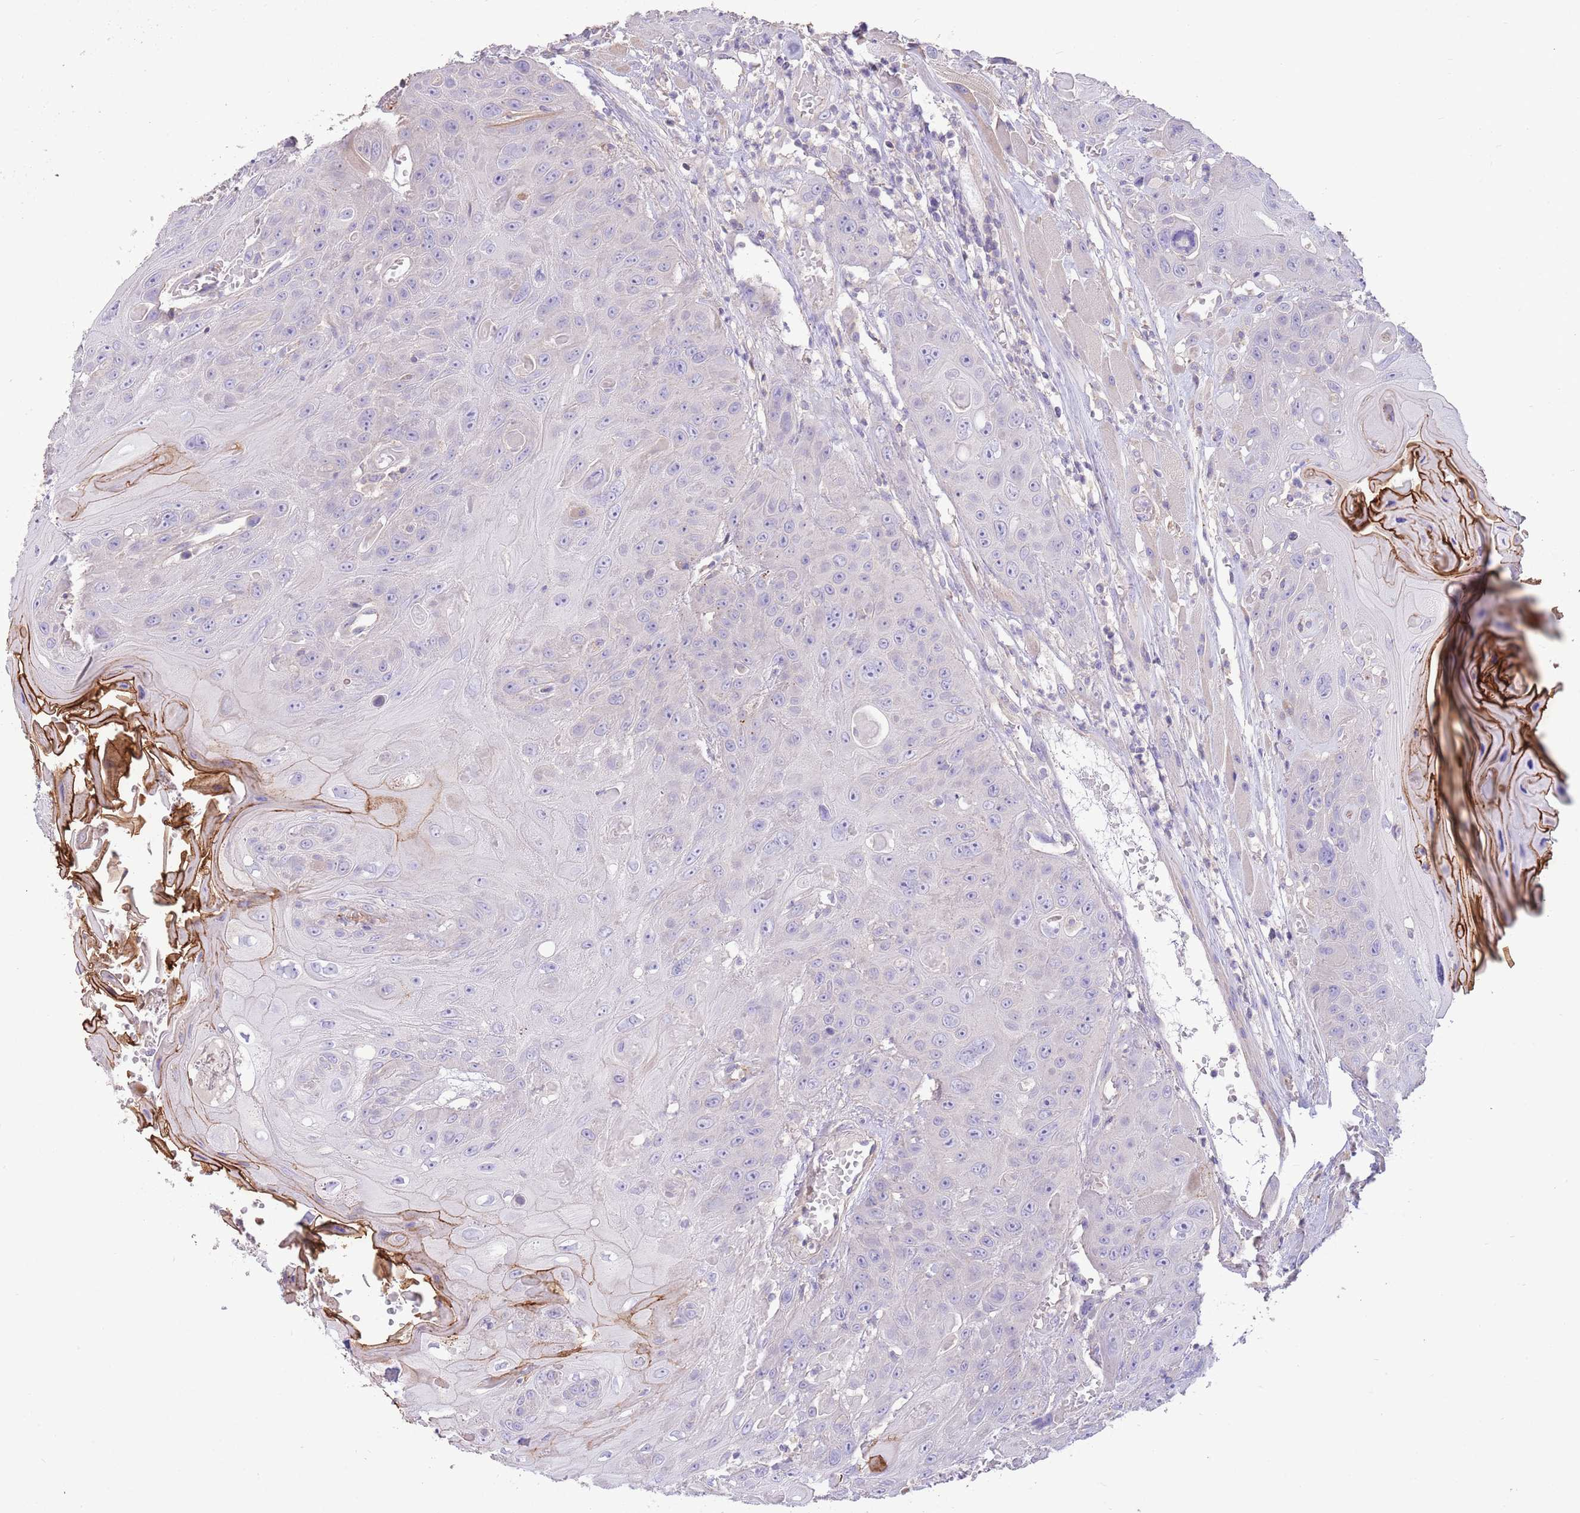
{"staining": {"intensity": "negative", "quantity": "none", "location": "none"}, "tissue": "head and neck cancer", "cell_type": "Tumor cells", "image_type": "cancer", "snomed": [{"axis": "morphology", "description": "Squamous cell carcinoma, NOS"}, {"axis": "topography", "description": "Head-Neck"}], "caption": "This is a image of immunohistochemistry (IHC) staining of squamous cell carcinoma (head and neck), which shows no positivity in tumor cells.", "gene": "SFTPA1", "patient": {"sex": "female", "age": 59}}